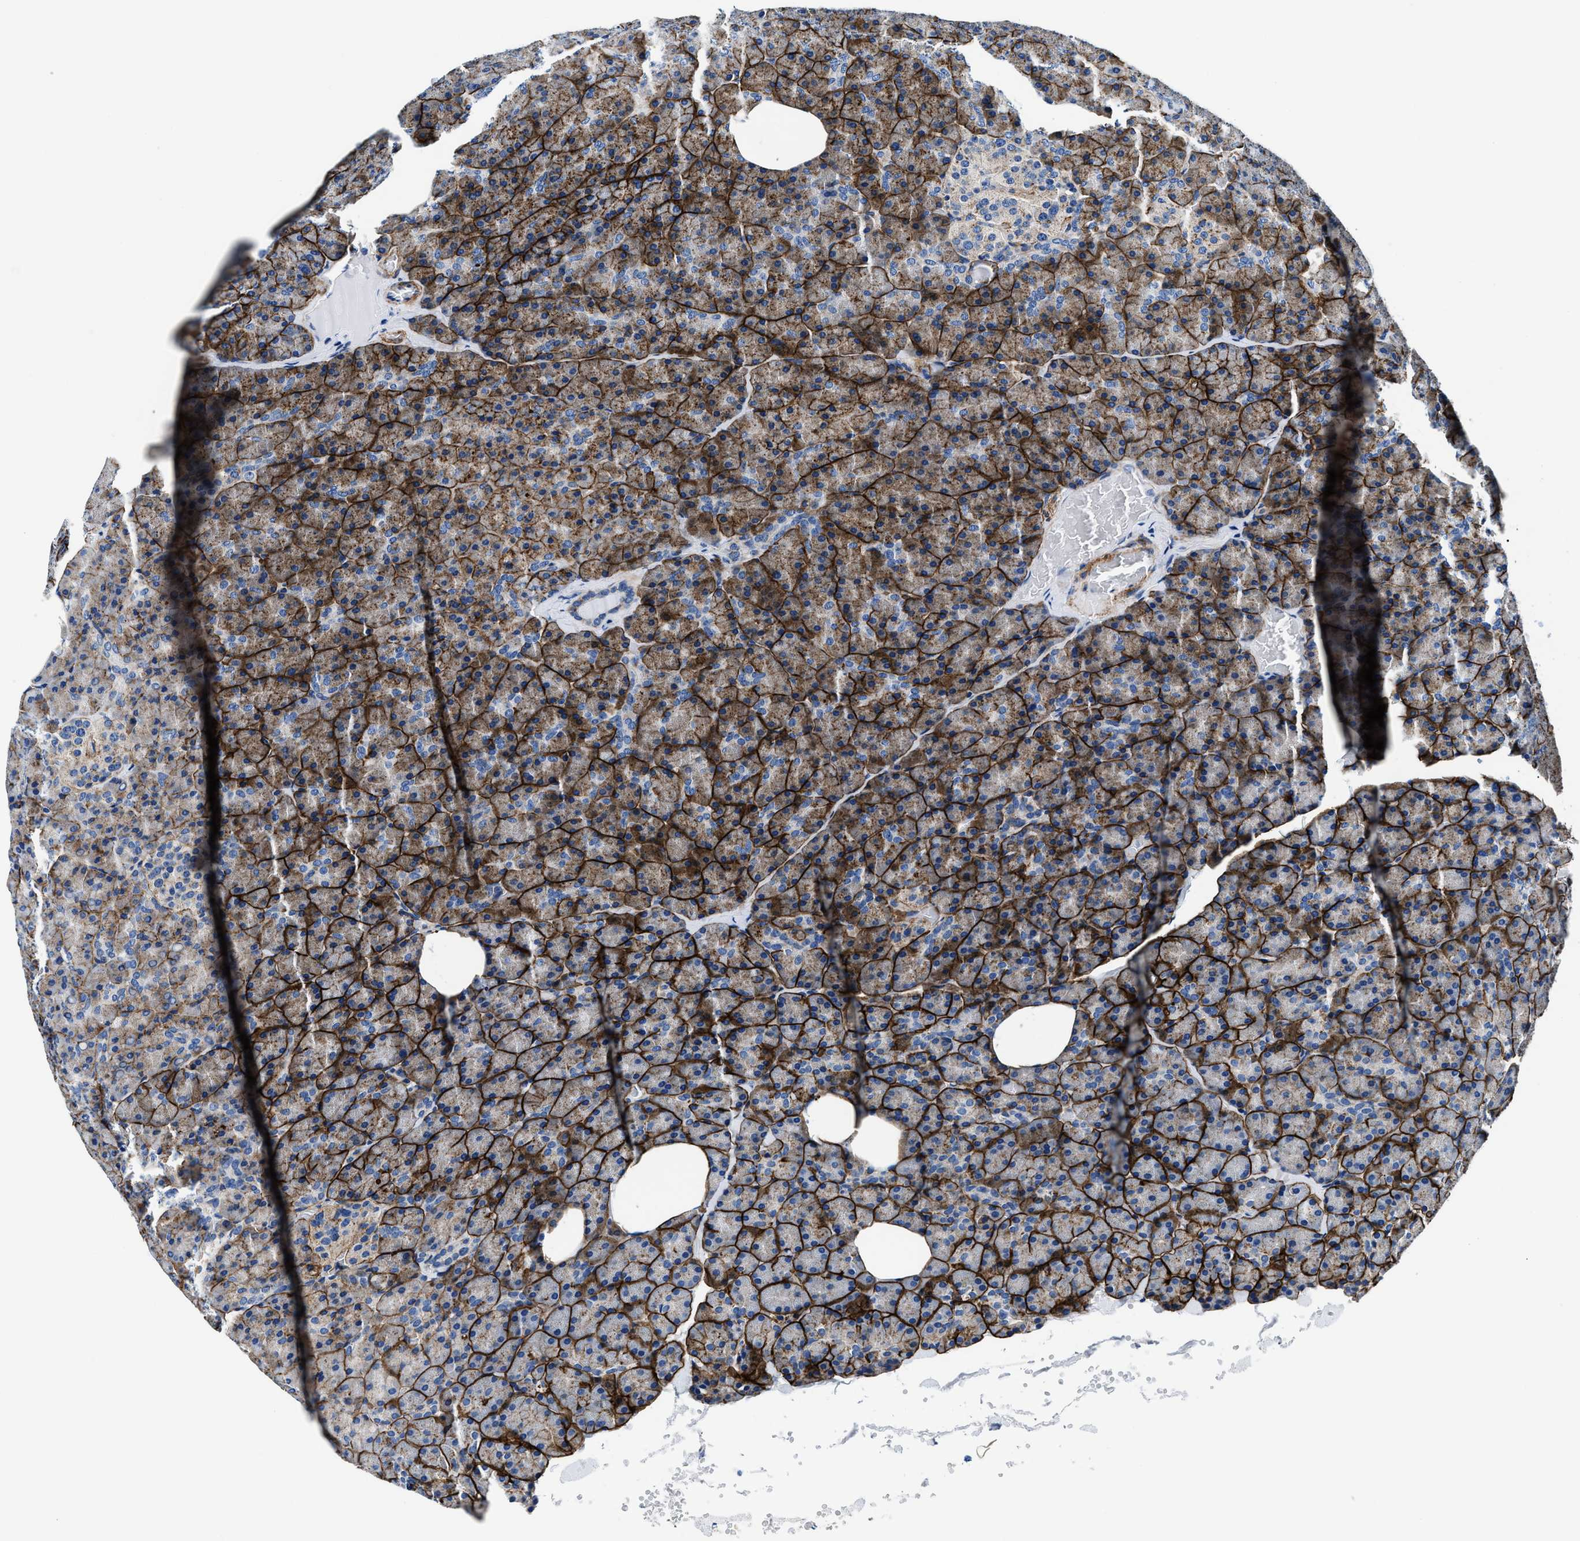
{"staining": {"intensity": "strong", "quantity": "25%-75%", "location": "cytoplasmic/membranous"}, "tissue": "pancreas", "cell_type": "Exocrine glandular cells", "image_type": "normal", "snomed": [{"axis": "morphology", "description": "Normal tissue, NOS"}, {"axis": "topography", "description": "Pancreas"}], "caption": "IHC (DAB) staining of benign pancreas displays strong cytoplasmic/membranous protein staining in approximately 25%-75% of exocrine glandular cells. Nuclei are stained in blue.", "gene": "DAG1", "patient": {"sex": "female", "age": 35}}